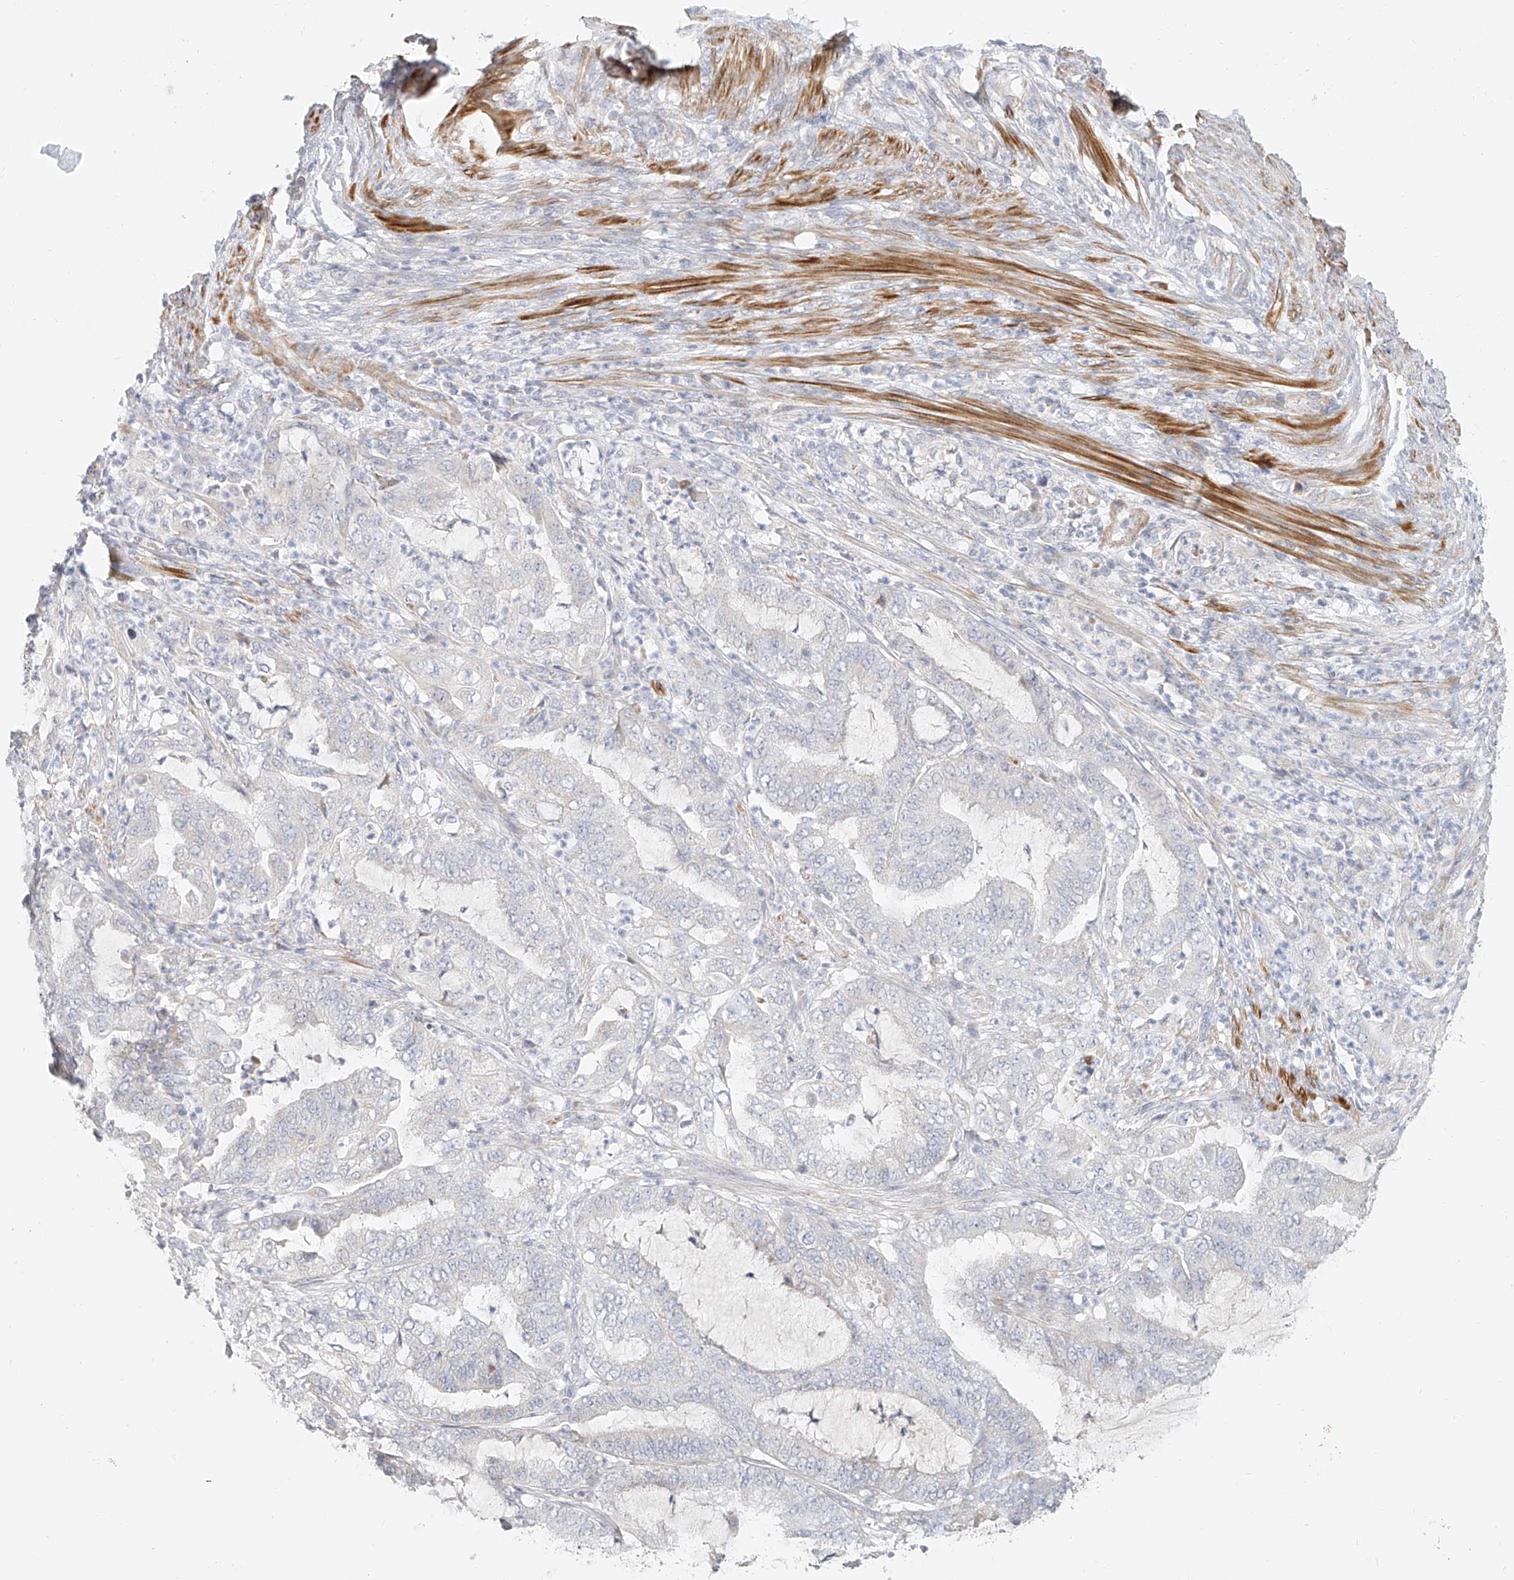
{"staining": {"intensity": "negative", "quantity": "none", "location": "none"}, "tissue": "endometrial cancer", "cell_type": "Tumor cells", "image_type": "cancer", "snomed": [{"axis": "morphology", "description": "Adenocarcinoma, NOS"}, {"axis": "topography", "description": "Endometrium"}], "caption": "Immunohistochemistry (IHC) of human endometrial cancer (adenocarcinoma) reveals no positivity in tumor cells.", "gene": "CXorf58", "patient": {"sex": "female", "age": 51}}